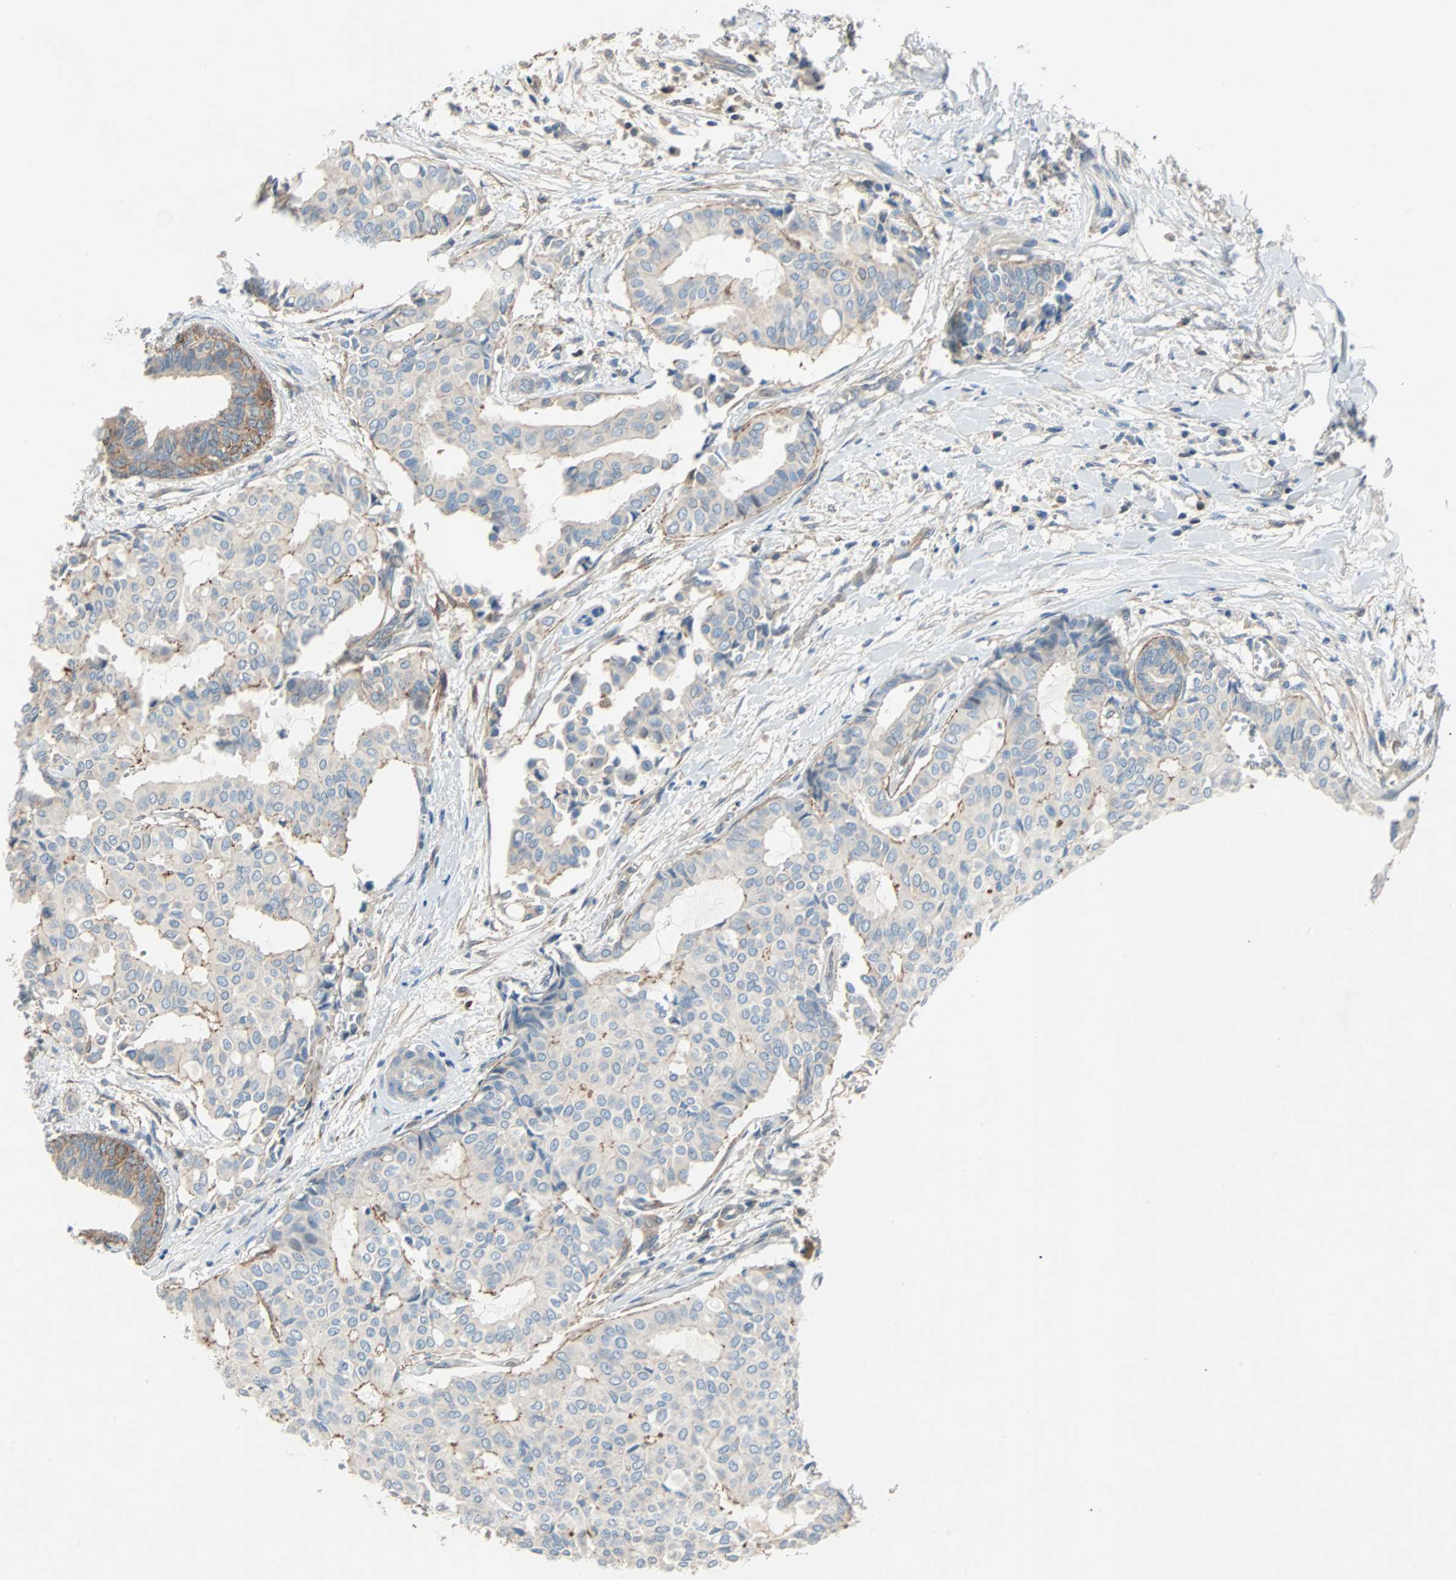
{"staining": {"intensity": "moderate", "quantity": "25%-75%", "location": "cytoplasmic/membranous"}, "tissue": "head and neck cancer", "cell_type": "Tumor cells", "image_type": "cancer", "snomed": [{"axis": "morphology", "description": "Adenocarcinoma, NOS"}, {"axis": "topography", "description": "Salivary gland"}, {"axis": "topography", "description": "Head-Neck"}], "caption": "A medium amount of moderate cytoplasmic/membranous expression is present in about 25%-75% of tumor cells in head and neck cancer tissue.", "gene": "TNFRSF12A", "patient": {"sex": "female", "age": 59}}